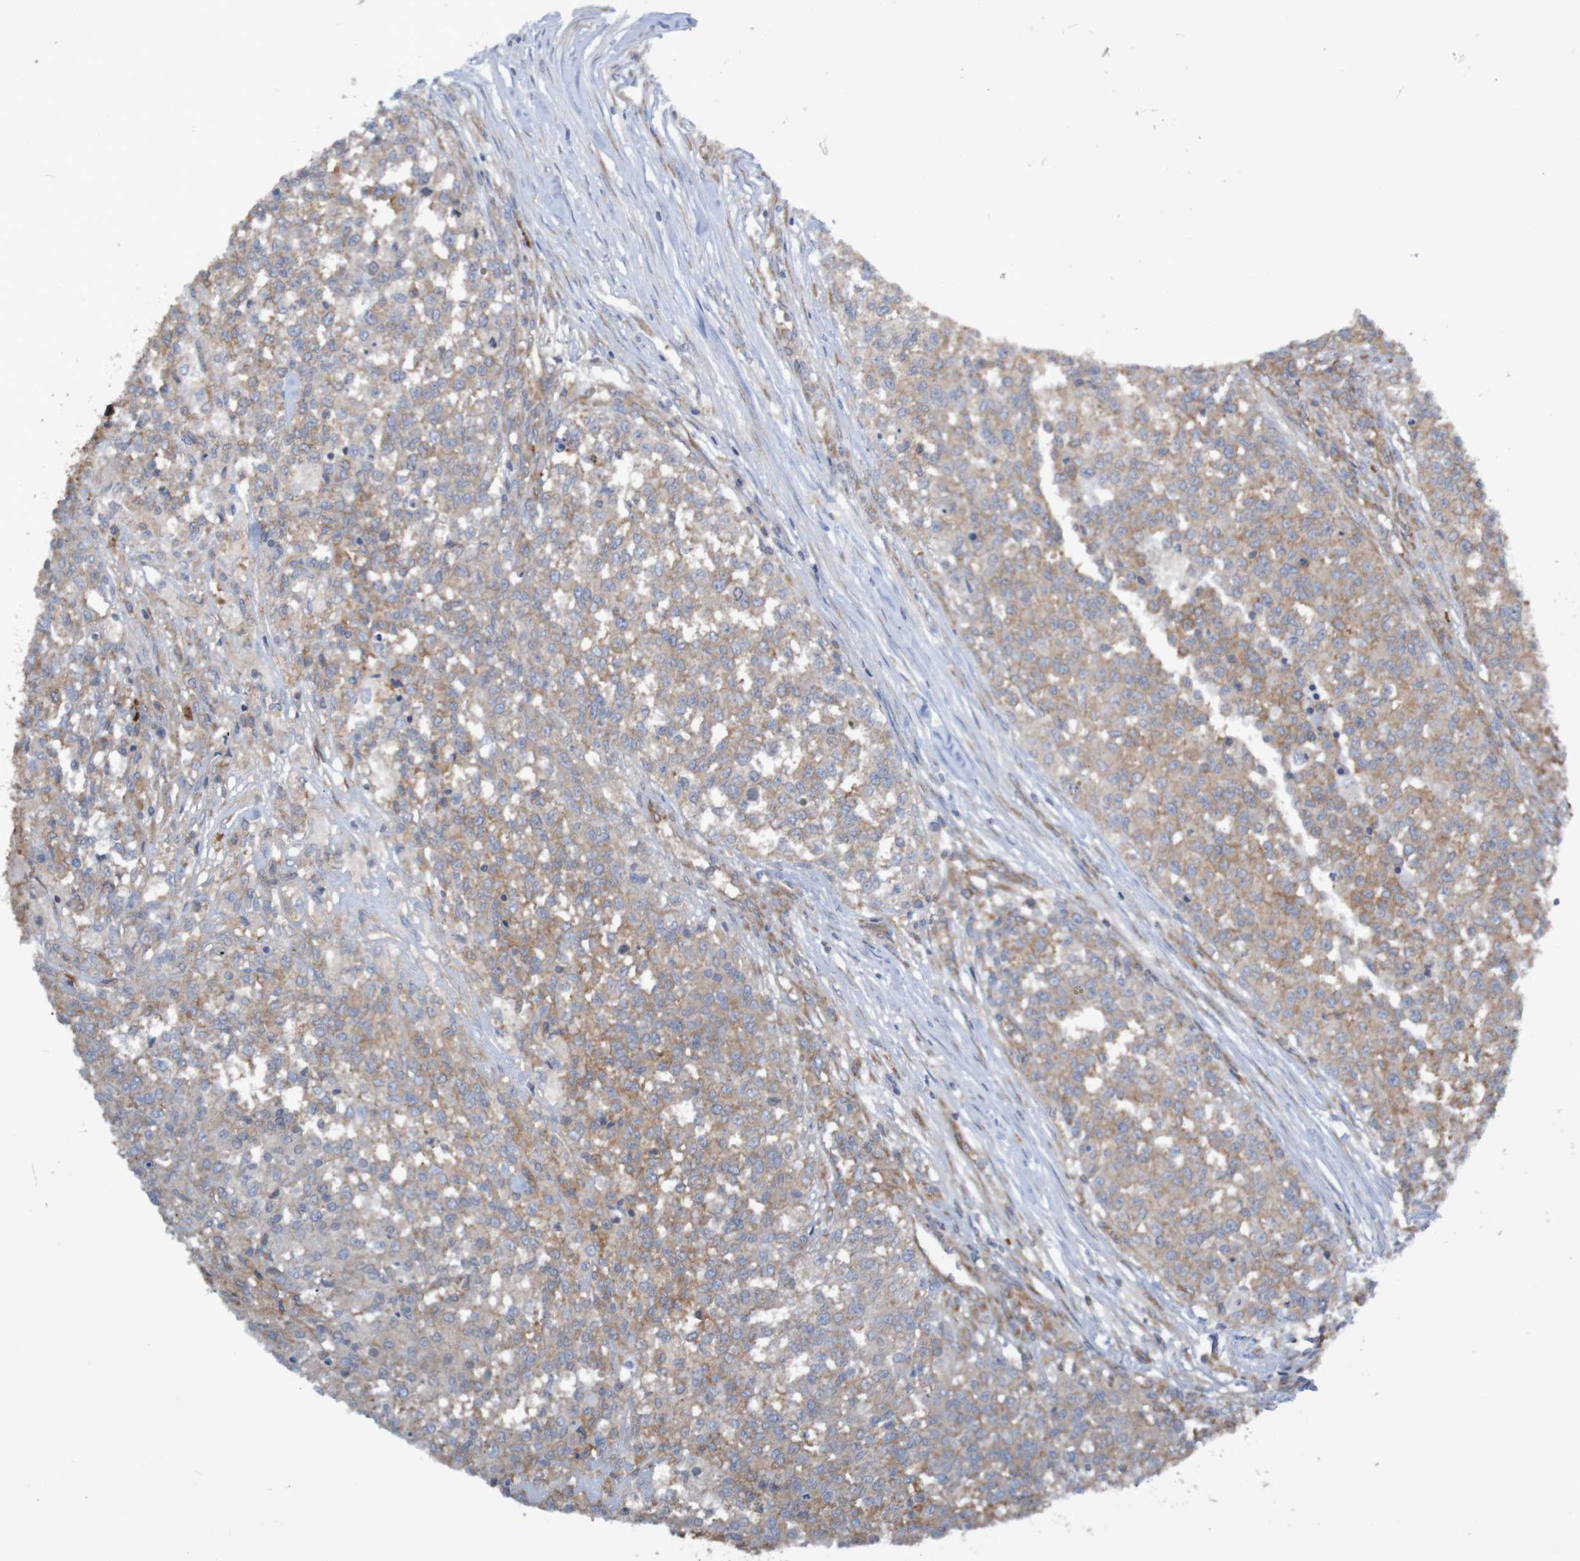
{"staining": {"intensity": "weak", "quantity": ">75%", "location": "cytoplasmic/membranous"}, "tissue": "testis cancer", "cell_type": "Tumor cells", "image_type": "cancer", "snomed": [{"axis": "morphology", "description": "Seminoma, NOS"}, {"axis": "topography", "description": "Testis"}], "caption": "This is a histology image of immunohistochemistry staining of seminoma (testis), which shows weak positivity in the cytoplasmic/membranous of tumor cells.", "gene": "LRRC47", "patient": {"sex": "male", "age": 59}}